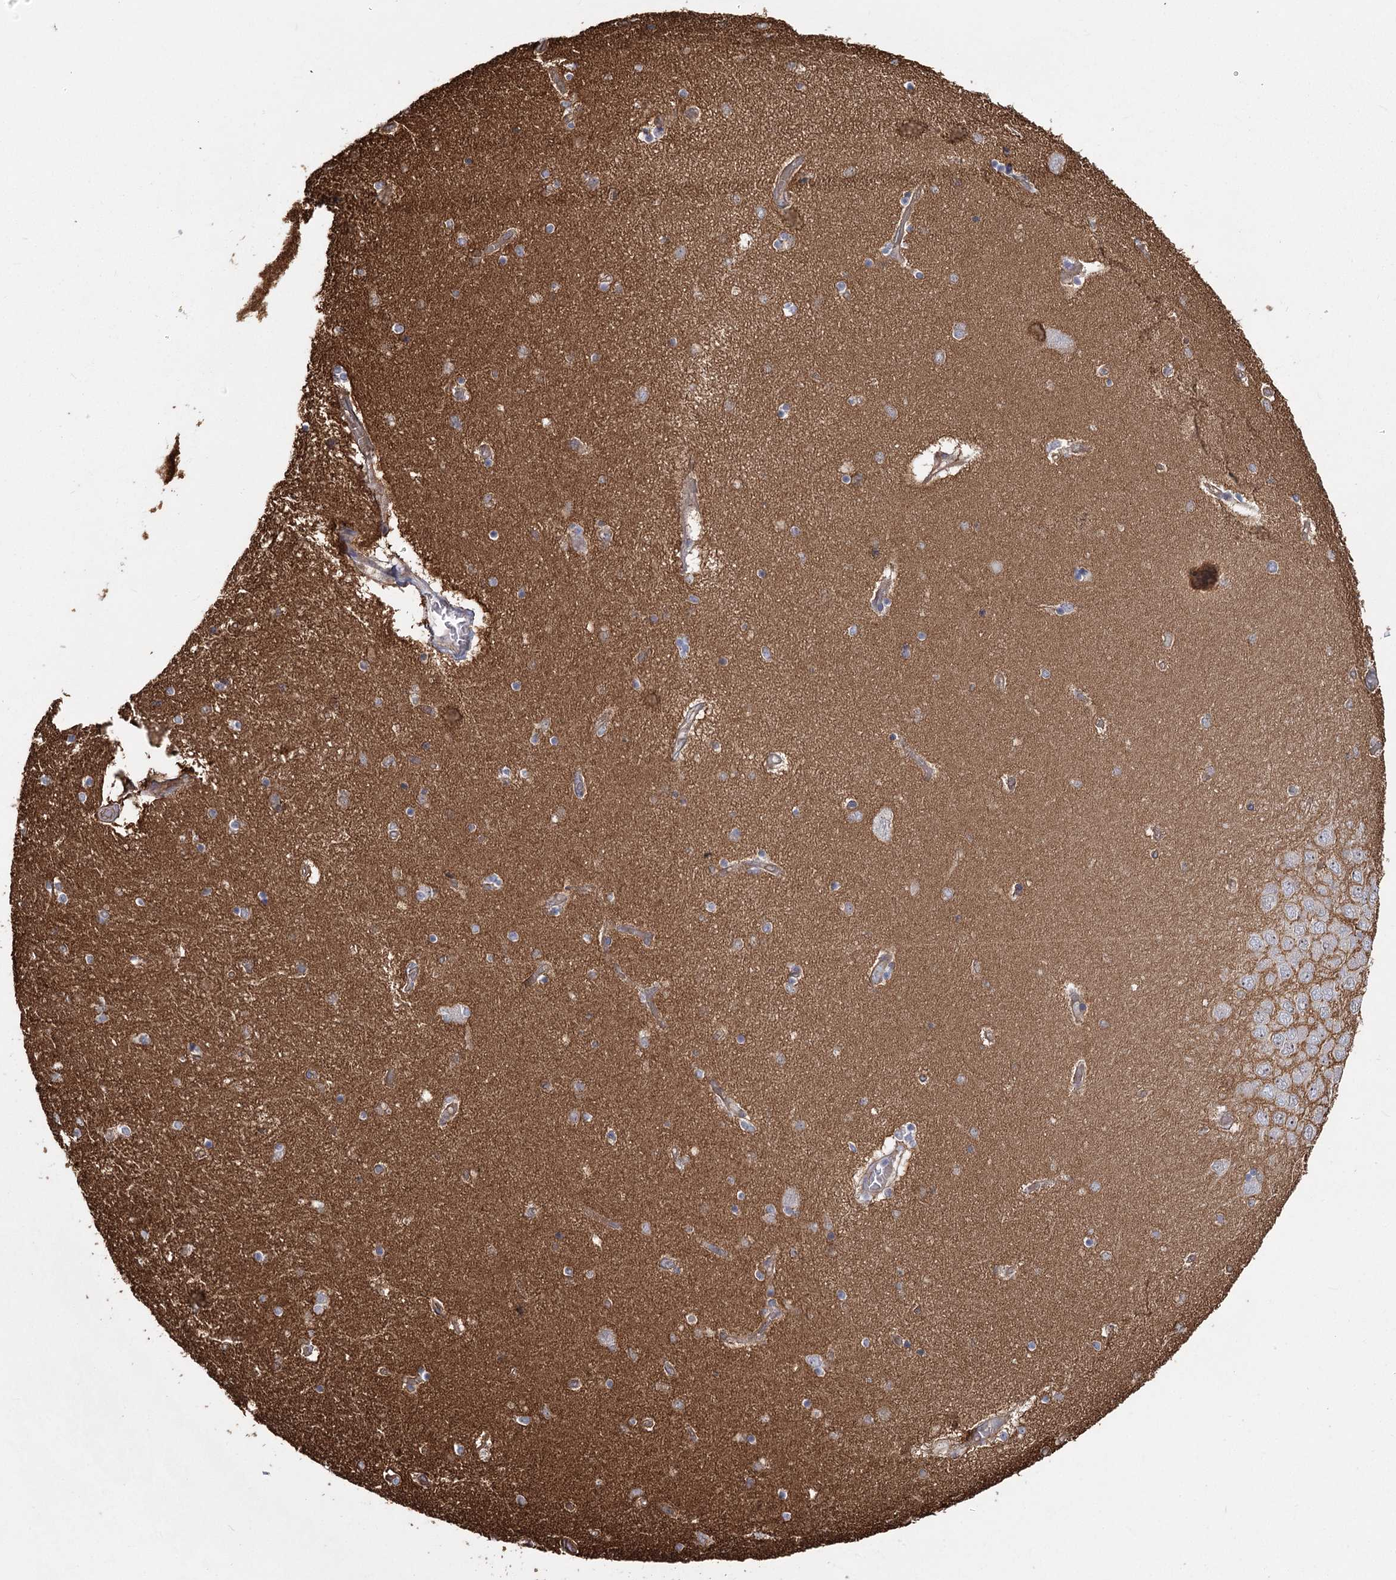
{"staining": {"intensity": "negative", "quantity": "none", "location": "none"}, "tissue": "hippocampus", "cell_type": "Glial cells", "image_type": "normal", "snomed": [{"axis": "morphology", "description": "Normal tissue, NOS"}, {"axis": "topography", "description": "Hippocampus"}], "caption": "There is no significant staining in glial cells of hippocampus. (DAB (3,3'-diaminobenzidine) immunohistochemistry with hematoxylin counter stain).", "gene": "RPP14", "patient": {"sex": "female", "age": 54}}